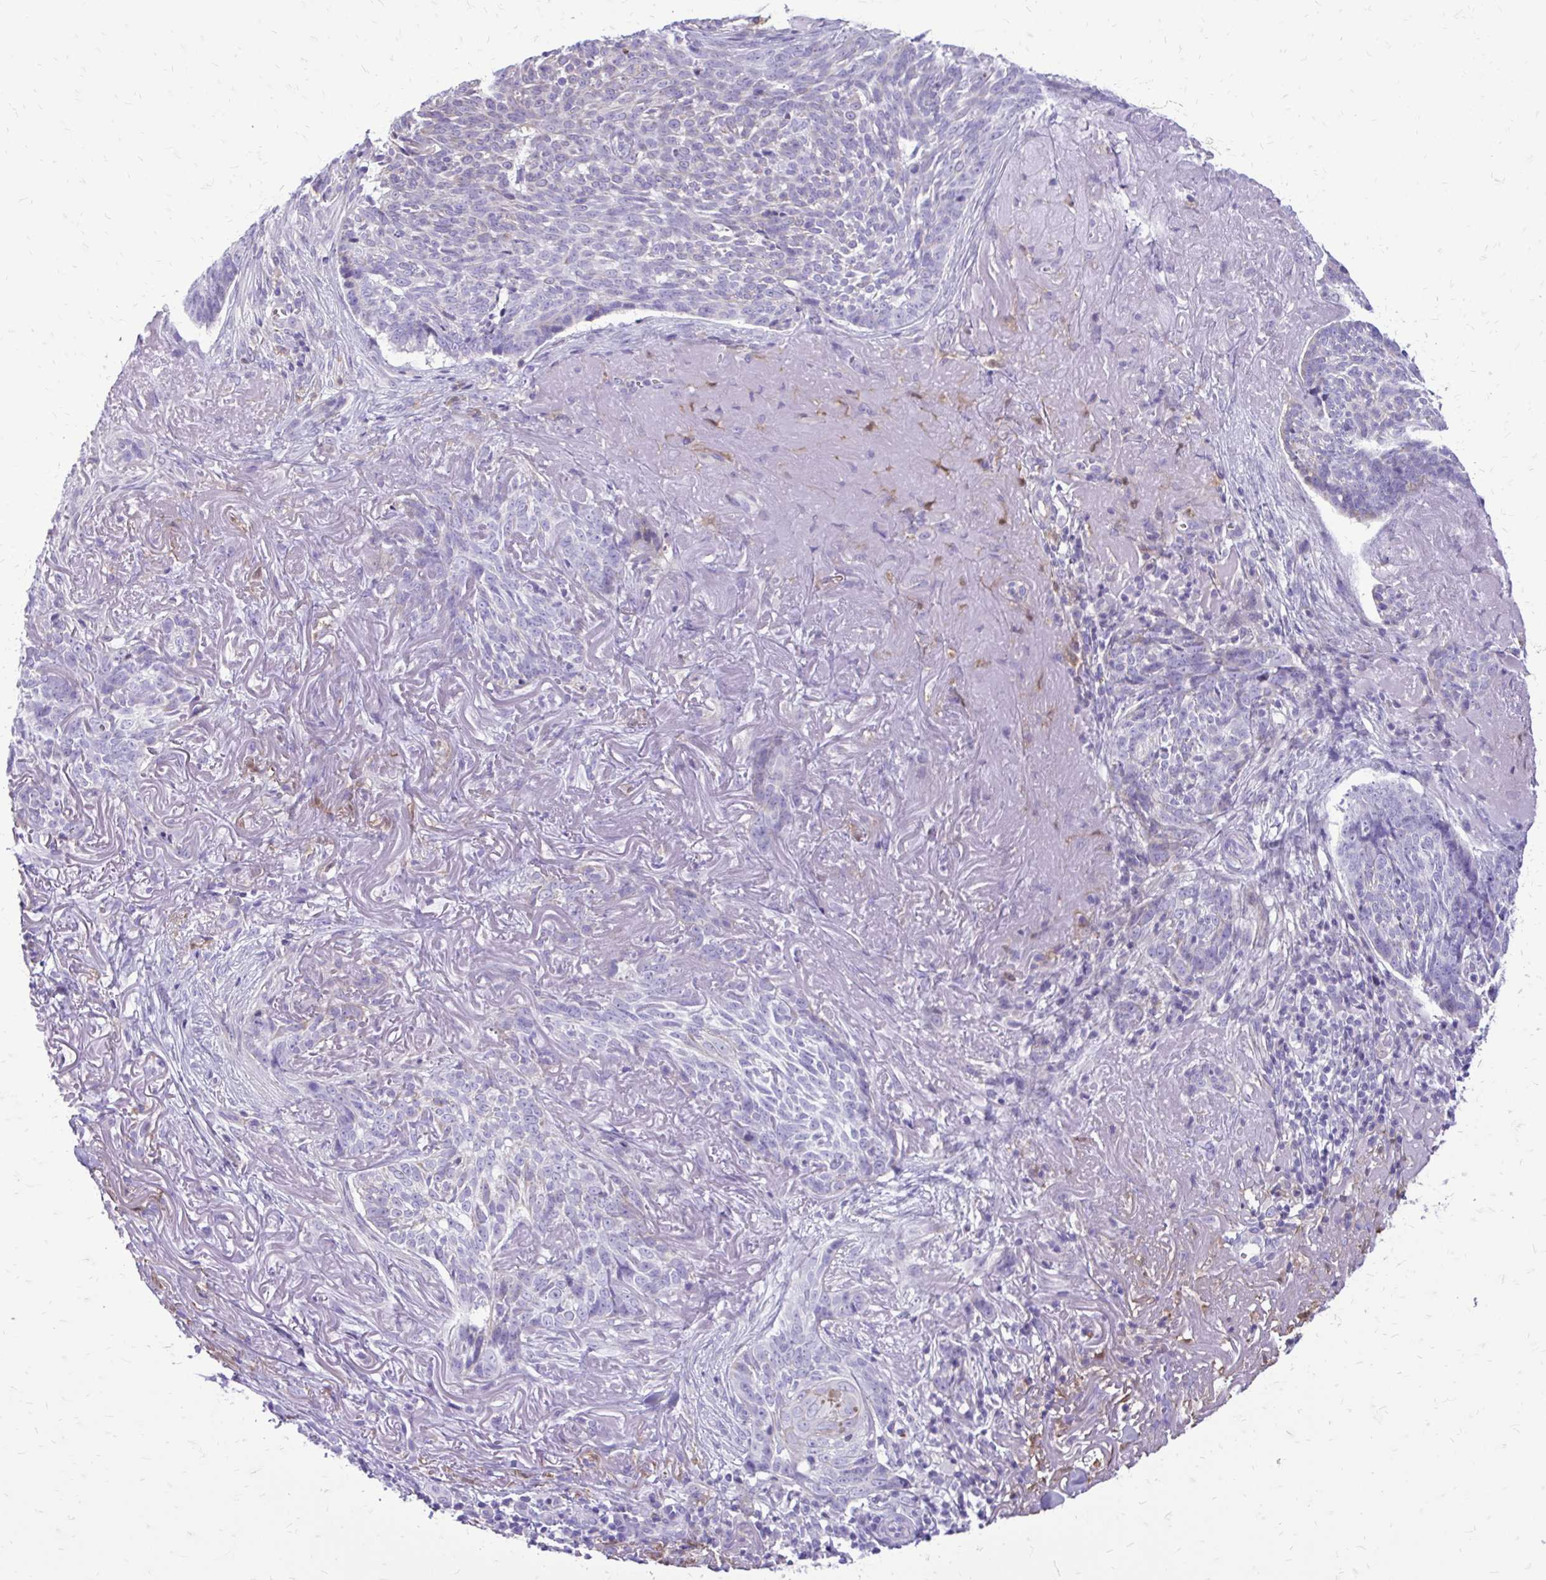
{"staining": {"intensity": "negative", "quantity": "none", "location": "none"}, "tissue": "skin cancer", "cell_type": "Tumor cells", "image_type": "cancer", "snomed": [{"axis": "morphology", "description": "Basal cell carcinoma"}, {"axis": "topography", "description": "Skin"}, {"axis": "topography", "description": "Skin of face"}], "caption": "Basal cell carcinoma (skin) was stained to show a protein in brown. There is no significant positivity in tumor cells. The staining is performed using DAB brown chromogen with nuclei counter-stained in using hematoxylin.", "gene": "SIGLEC11", "patient": {"sex": "female", "age": 95}}